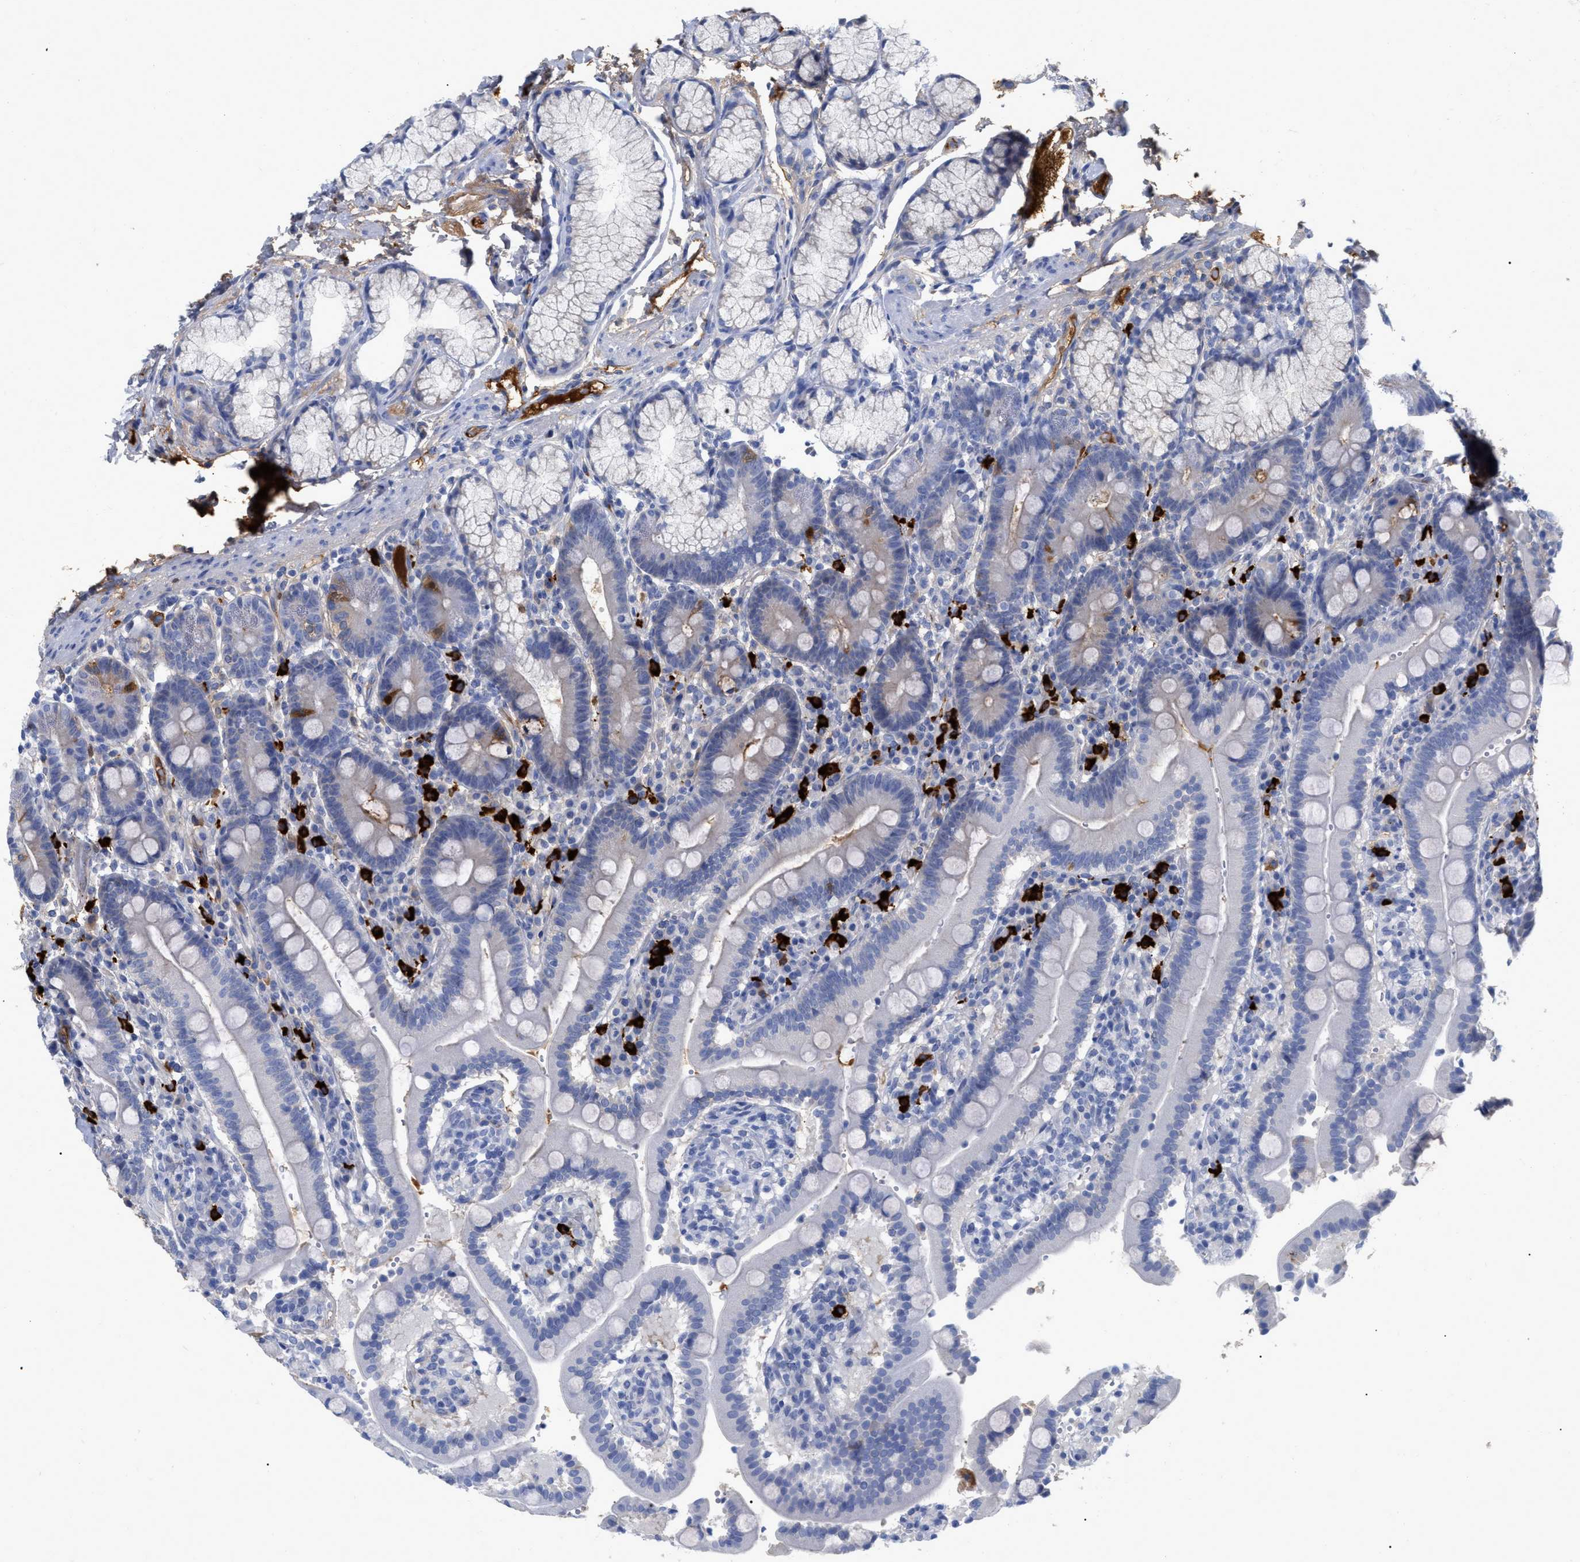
{"staining": {"intensity": "negative", "quantity": "none", "location": "none"}, "tissue": "duodenum", "cell_type": "Glandular cells", "image_type": "normal", "snomed": [{"axis": "morphology", "description": "Normal tissue, NOS"}, {"axis": "topography", "description": "Small intestine, NOS"}], "caption": "IHC image of normal duodenum stained for a protein (brown), which demonstrates no staining in glandular cells. The staining is performed using DAB brown chromogen with nuclei counter-stained in using hematoxylin.", "gene": "IGHV5", "patient": {"sex": "female", "age": 71}}